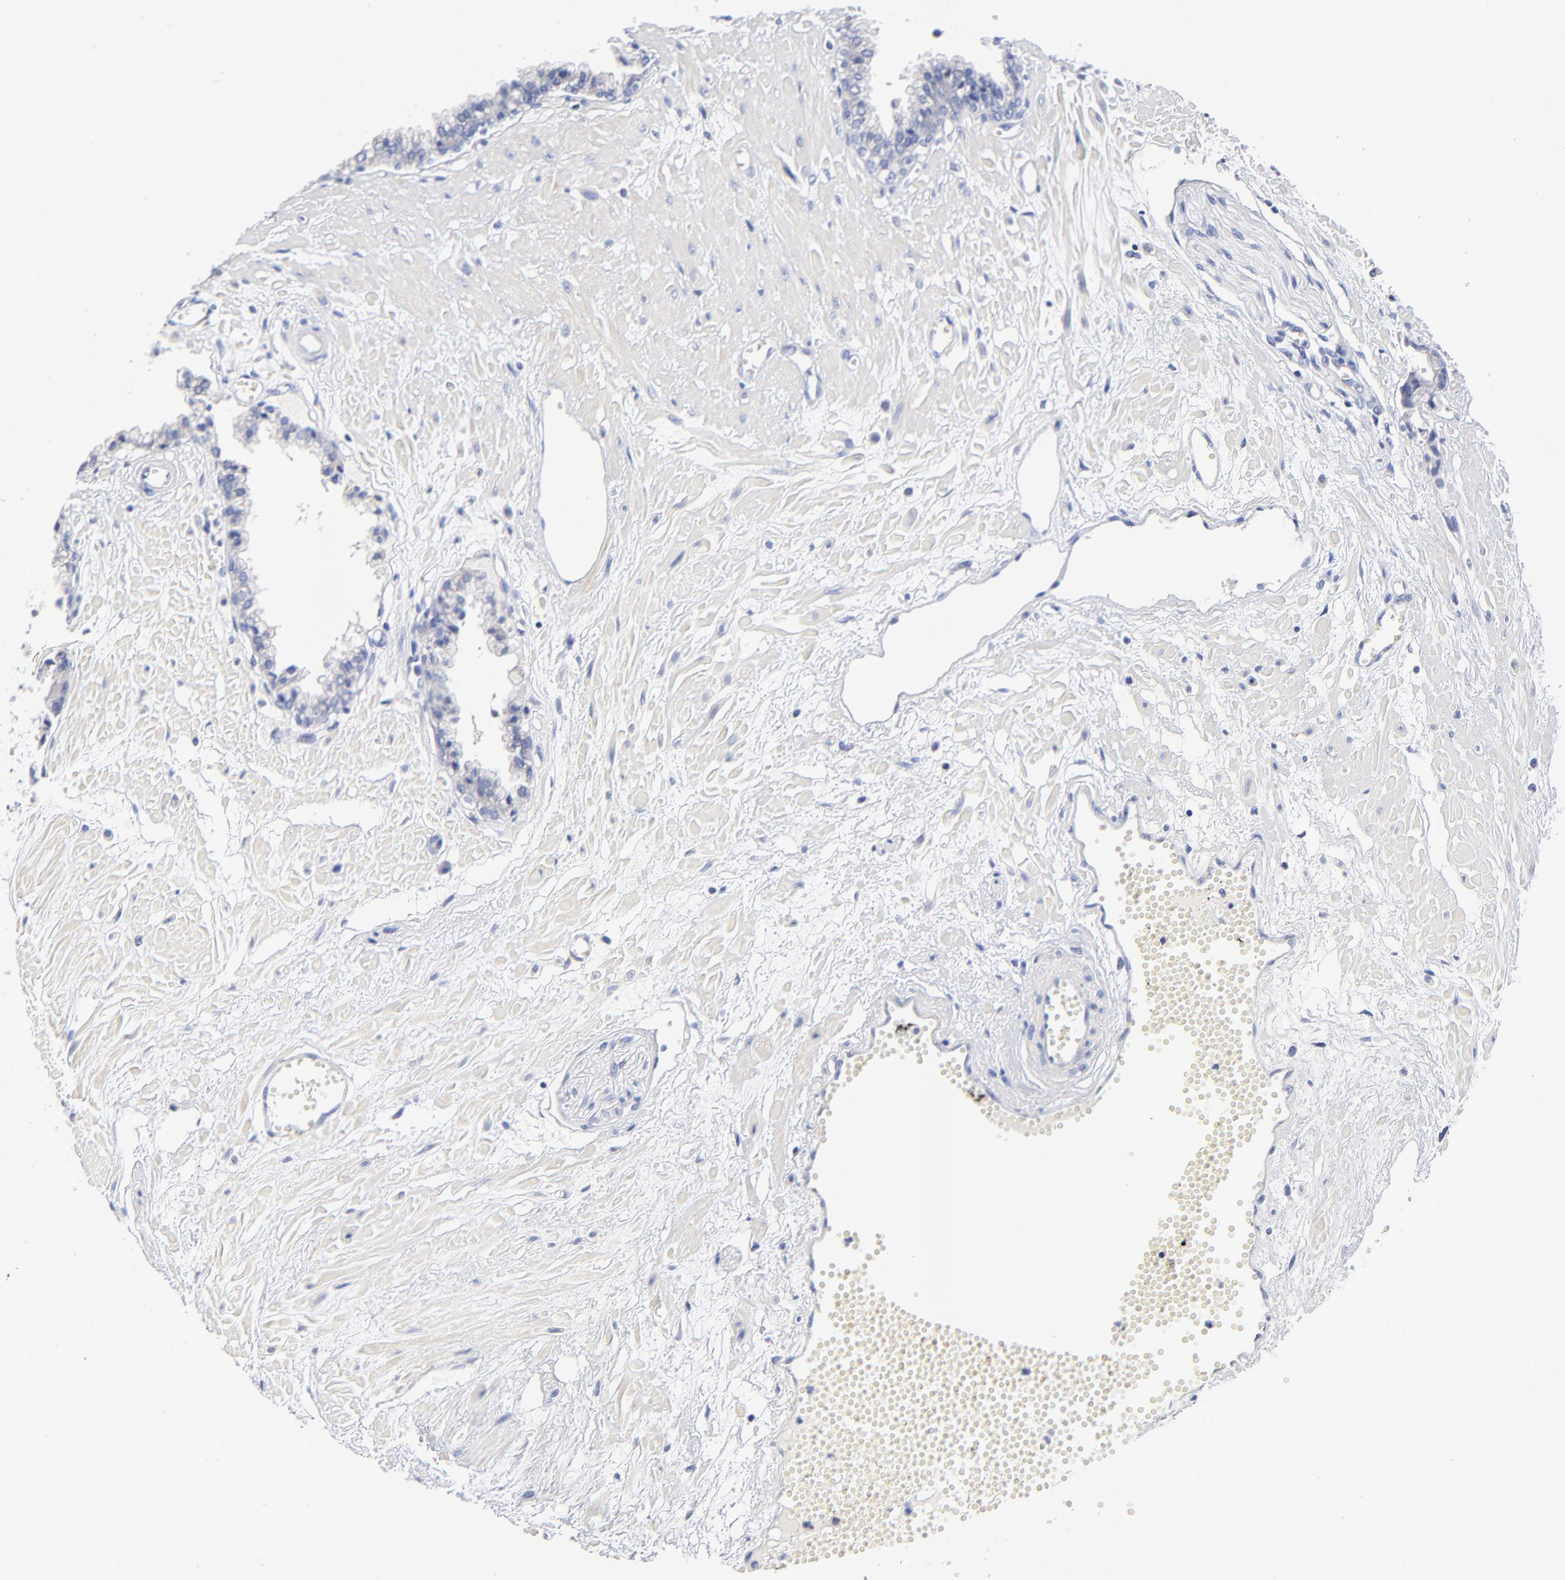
{"staining": {"intensity": "negative", "quantity": "none", "location": "none"}, "tissue": "prostate cancer", "cell_type": "Tumor cells", "image_type": "cancer", "snomed": [{"axis": "morphology", "description": "Adenocarcinoma, High grade"}, {"axis": "topography", "description": "Prostate"}], "caption": "DAB (3,3'-diaminobenzidine) immunohistochemical staining of human high-grade adenocarcinoma (prostate) exhibits no significant expression in tumor cells.", "gene": "FBXO10", "patient": {"sex": "male", "age": 56}}